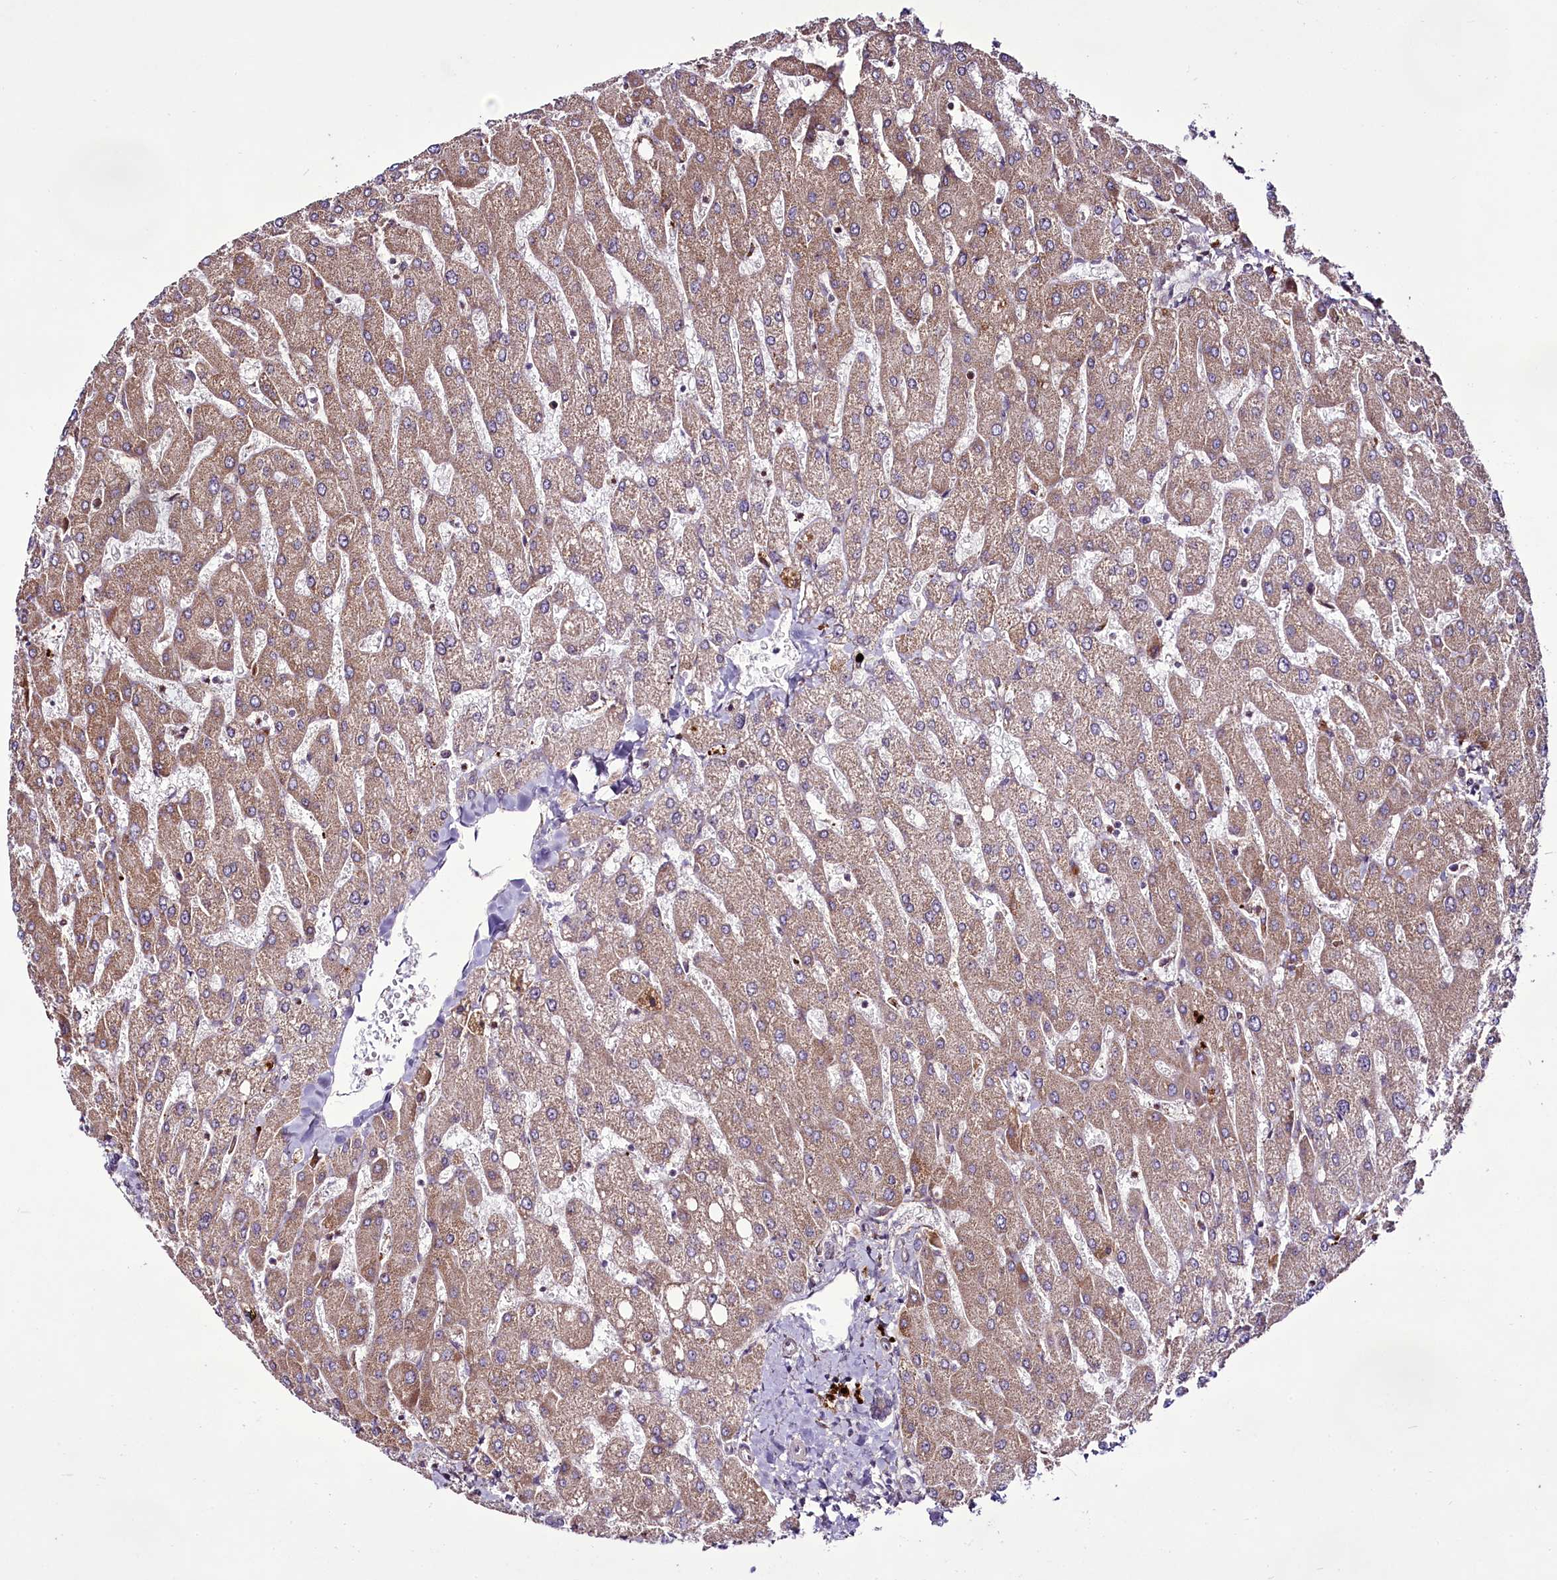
{"staining": {"intensity": "negative", "quantity": "none", "location": "none"}, "tissue": "liver", "cell_type": "Cholangiocytes", "image_type": "normal", "snomed": [{"axis": "morphology", "description": "Normal tissue, NOS"}, {"axis": "topography", "description": "Liver"}], "caption": "Immunohistochemistry image of unremarkable liver stained for a protein (brown), which reveals no staining in cholangiocytes. (DAB (3,3'-diaminobenzidine) immunohistochemistry, high magnification).", "gene": "RSBN1", "patient": {"sex": "male", "age": 55}}